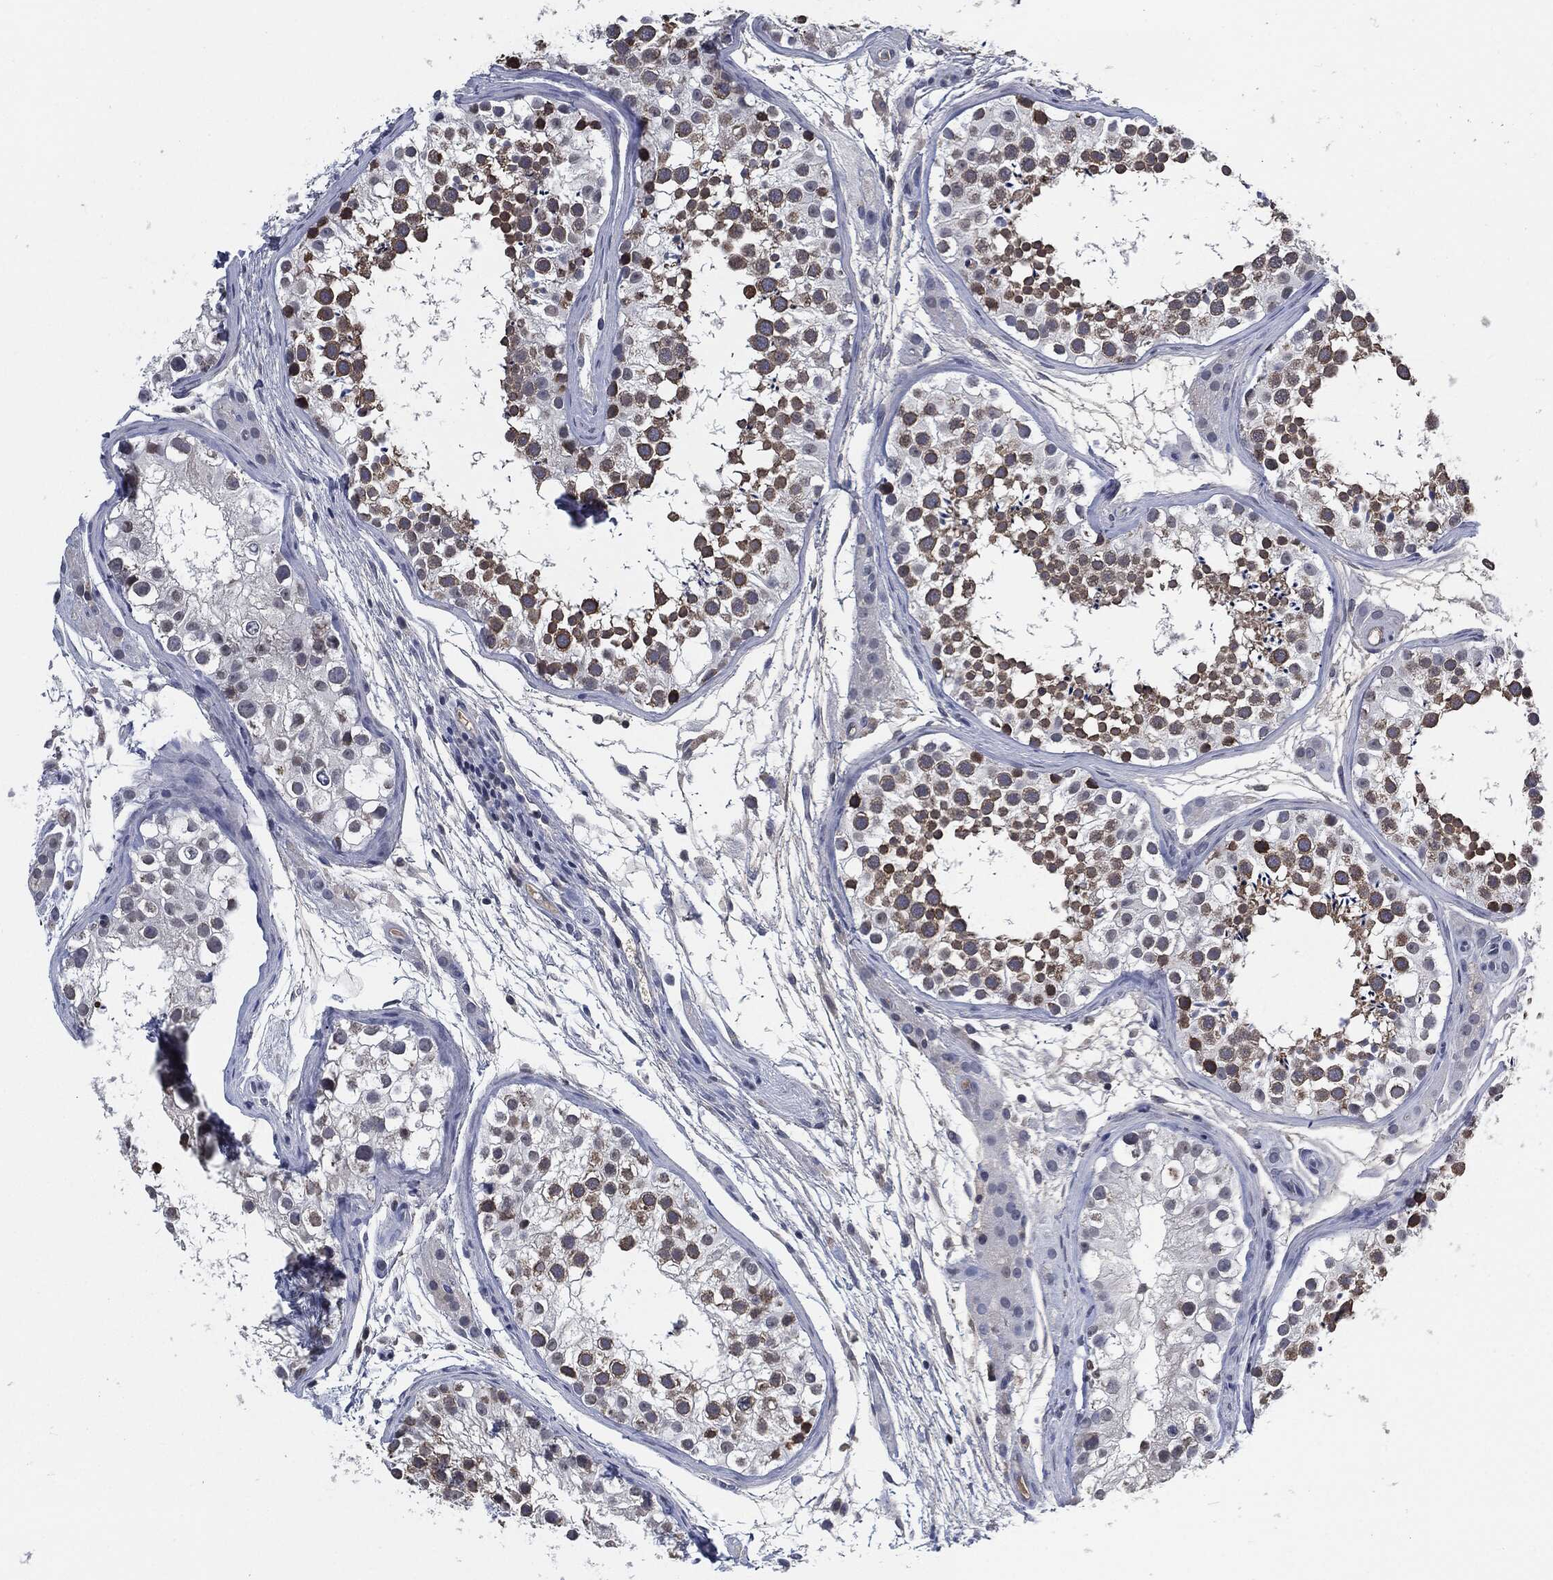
{"staining": {"intensity": "moderate", "quantity": "25%-75%", "location": "cytoplasmic/membranous"}, "tissue": "testis", "cell_type": "Cells in seminiferous ducts", "image_type": "normal", "snomed": [{"axis": "morphology", "description": "Normal tissue, NOS"}, {"axis": "topography", "description": "Testis"}], "caption": "A brown stain highlights moderate cytoplasmic/membranous staining of a protein in cells in seminiferous ducts of benign human testis.", "gene": "IL2RG", "patient": {"sex": "male", "age": 31}}